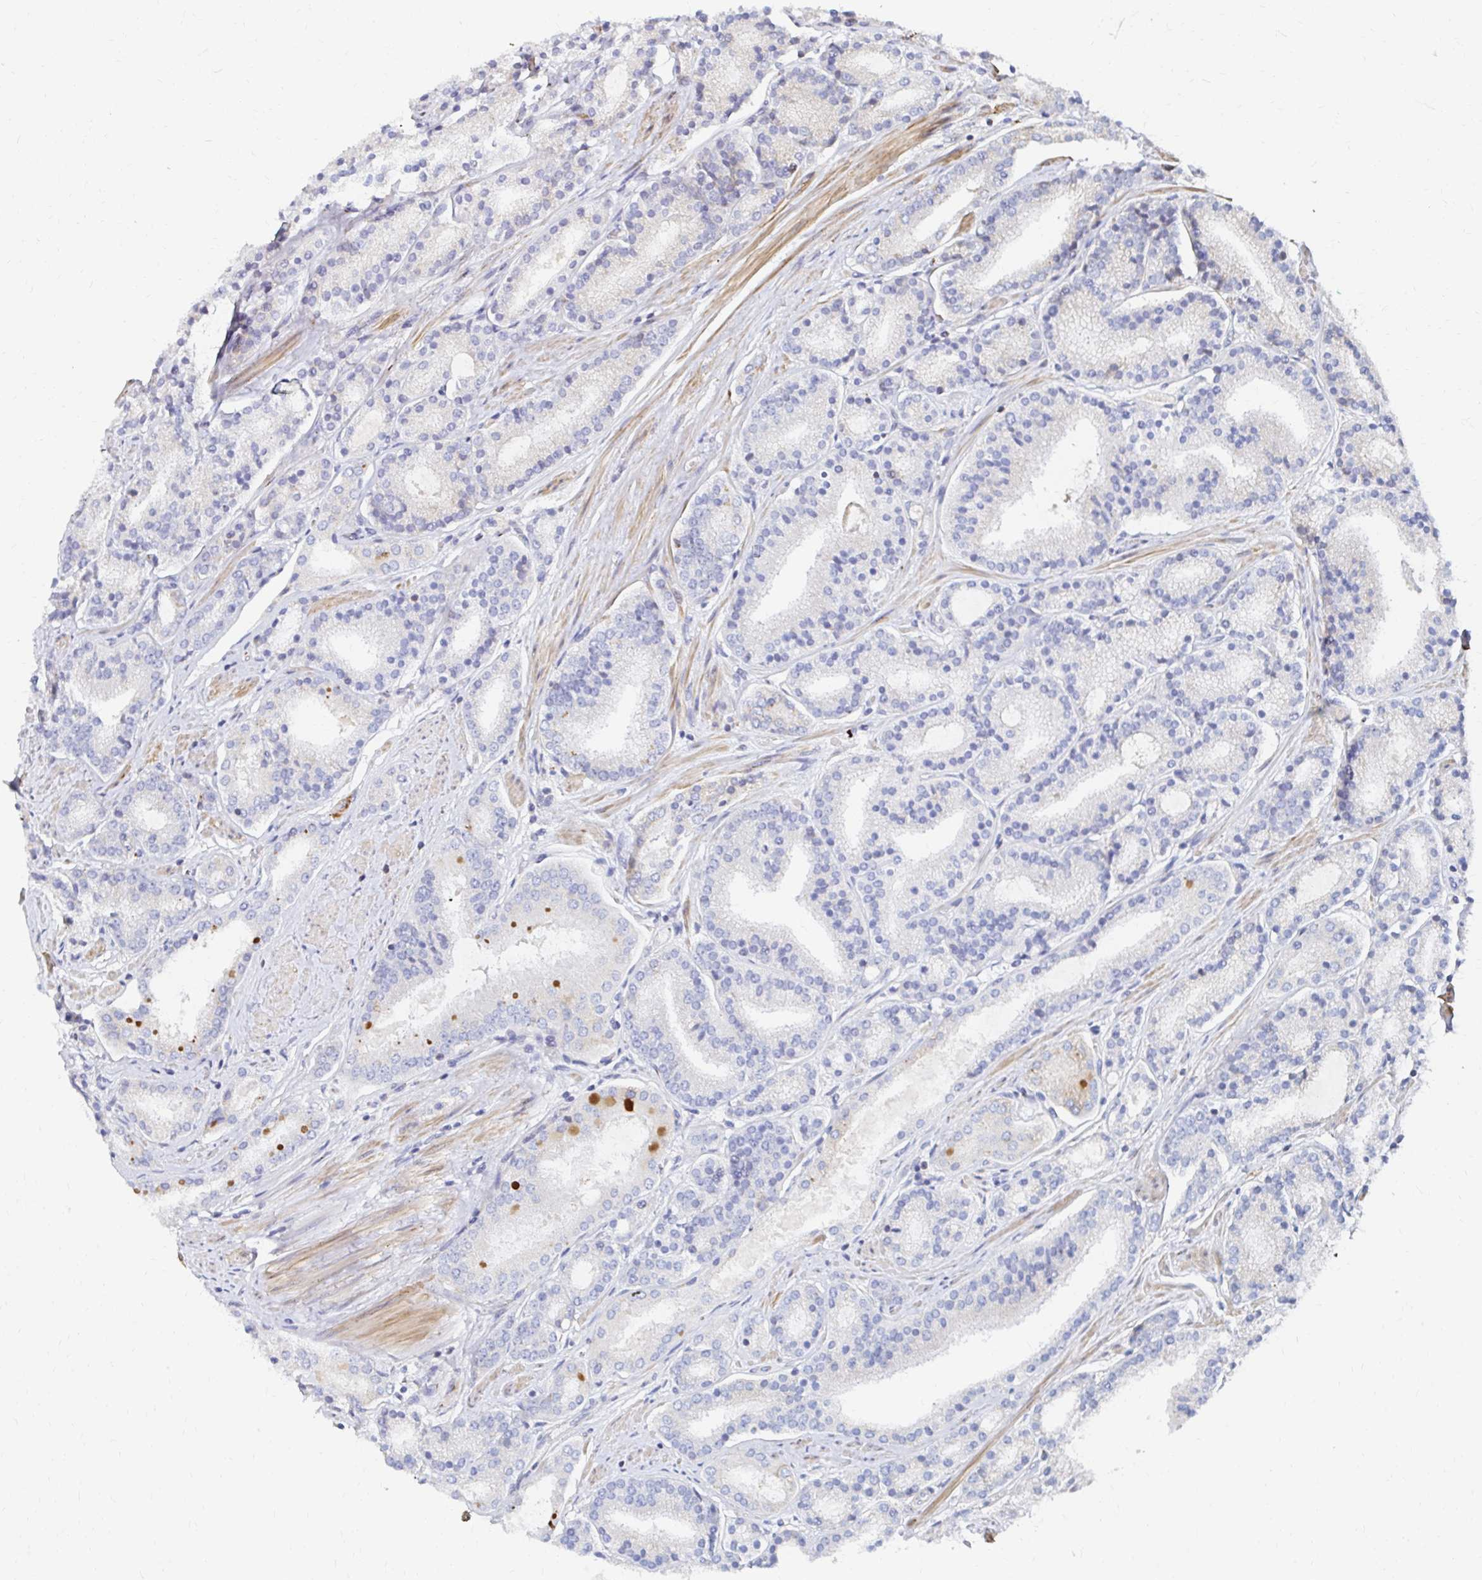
{"staining": {"intensity": "moderate", "quantity": "<25%", "location": "cytoplasmic/membranous"}, "tissue": "prostate cancer", "cell_type": "Tumor cells", "image_type": "cancer", "snomed": [{"axis": "morphology", "description": "Adenocarcinoma, High grade"}, {"axis": "topography", "description": "Prostate"}], "caption": "Brown immunohistochemical staining in prostate adenocarcinoma (high-grade) displays moderate cytoplasmic/membranous positivity in approximately <25% of tumor cells.", "gene": "MAN1A1", "patient": {"sex": "male", "age": 63}}